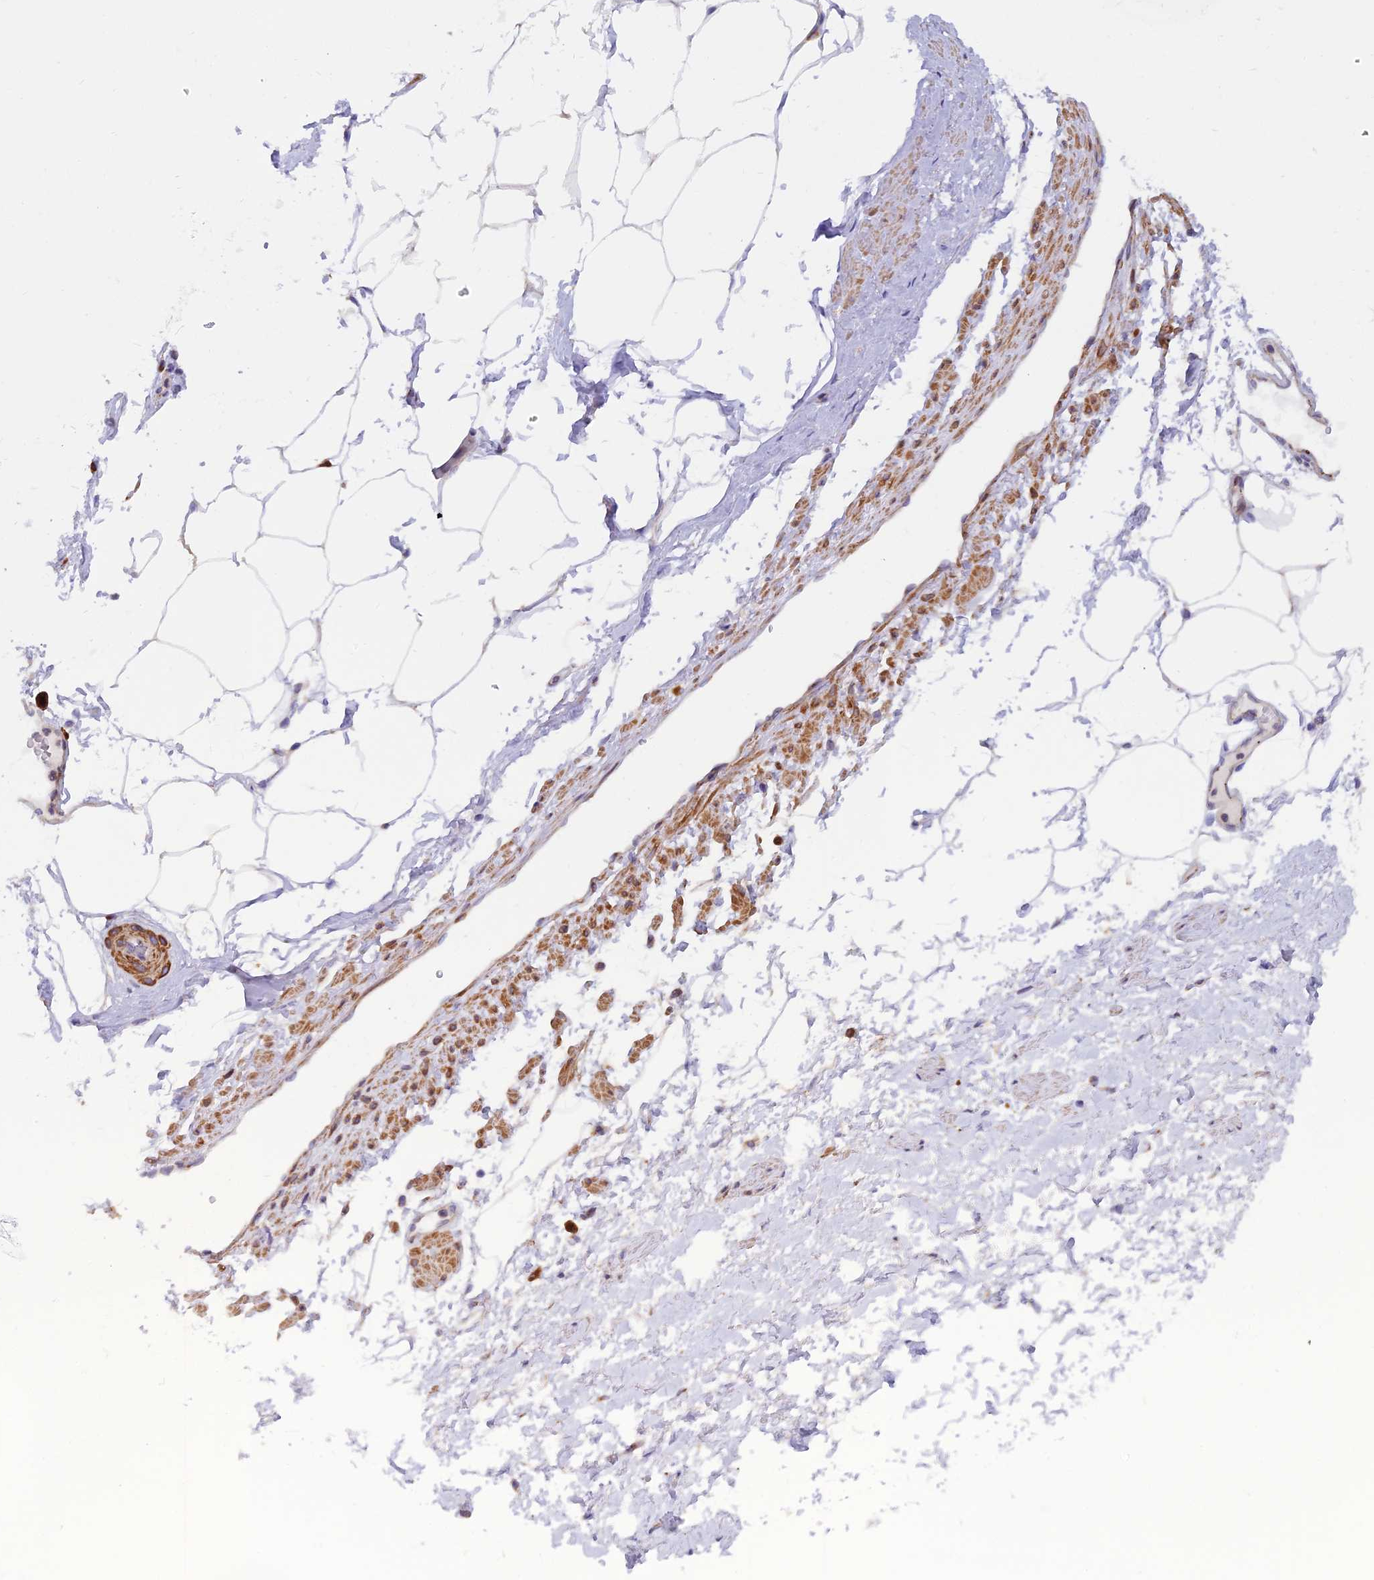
{"staining": {"intensity": "moderate", "quantity": "<25%", "location": "cytoplasmic/membranous"}, "tissue": "adipose tissue", "cell_type": "Adipocytes", "image_type": "normal", "snomed": [{"axis": "morphology", "description": "Normal tissue, NOS"}, {"axis": "morphology", "description": "Adenocarcinoma, Low grade"}, {"axis": "topography", "description": "Prostate"}, {"axis": "topography", "description": "Peripheral nerve tissue"}], "caption": "A high-resolution image shows IHC staining of benign adipose tissue, which shows moderate cytoplasmic/membranous positivity in about <25% of adipocytes. (IHC, brightfield microscopy, high magnification).", "gene": "TBC1D20", "patient": {"sex": "male", "age": 63}}